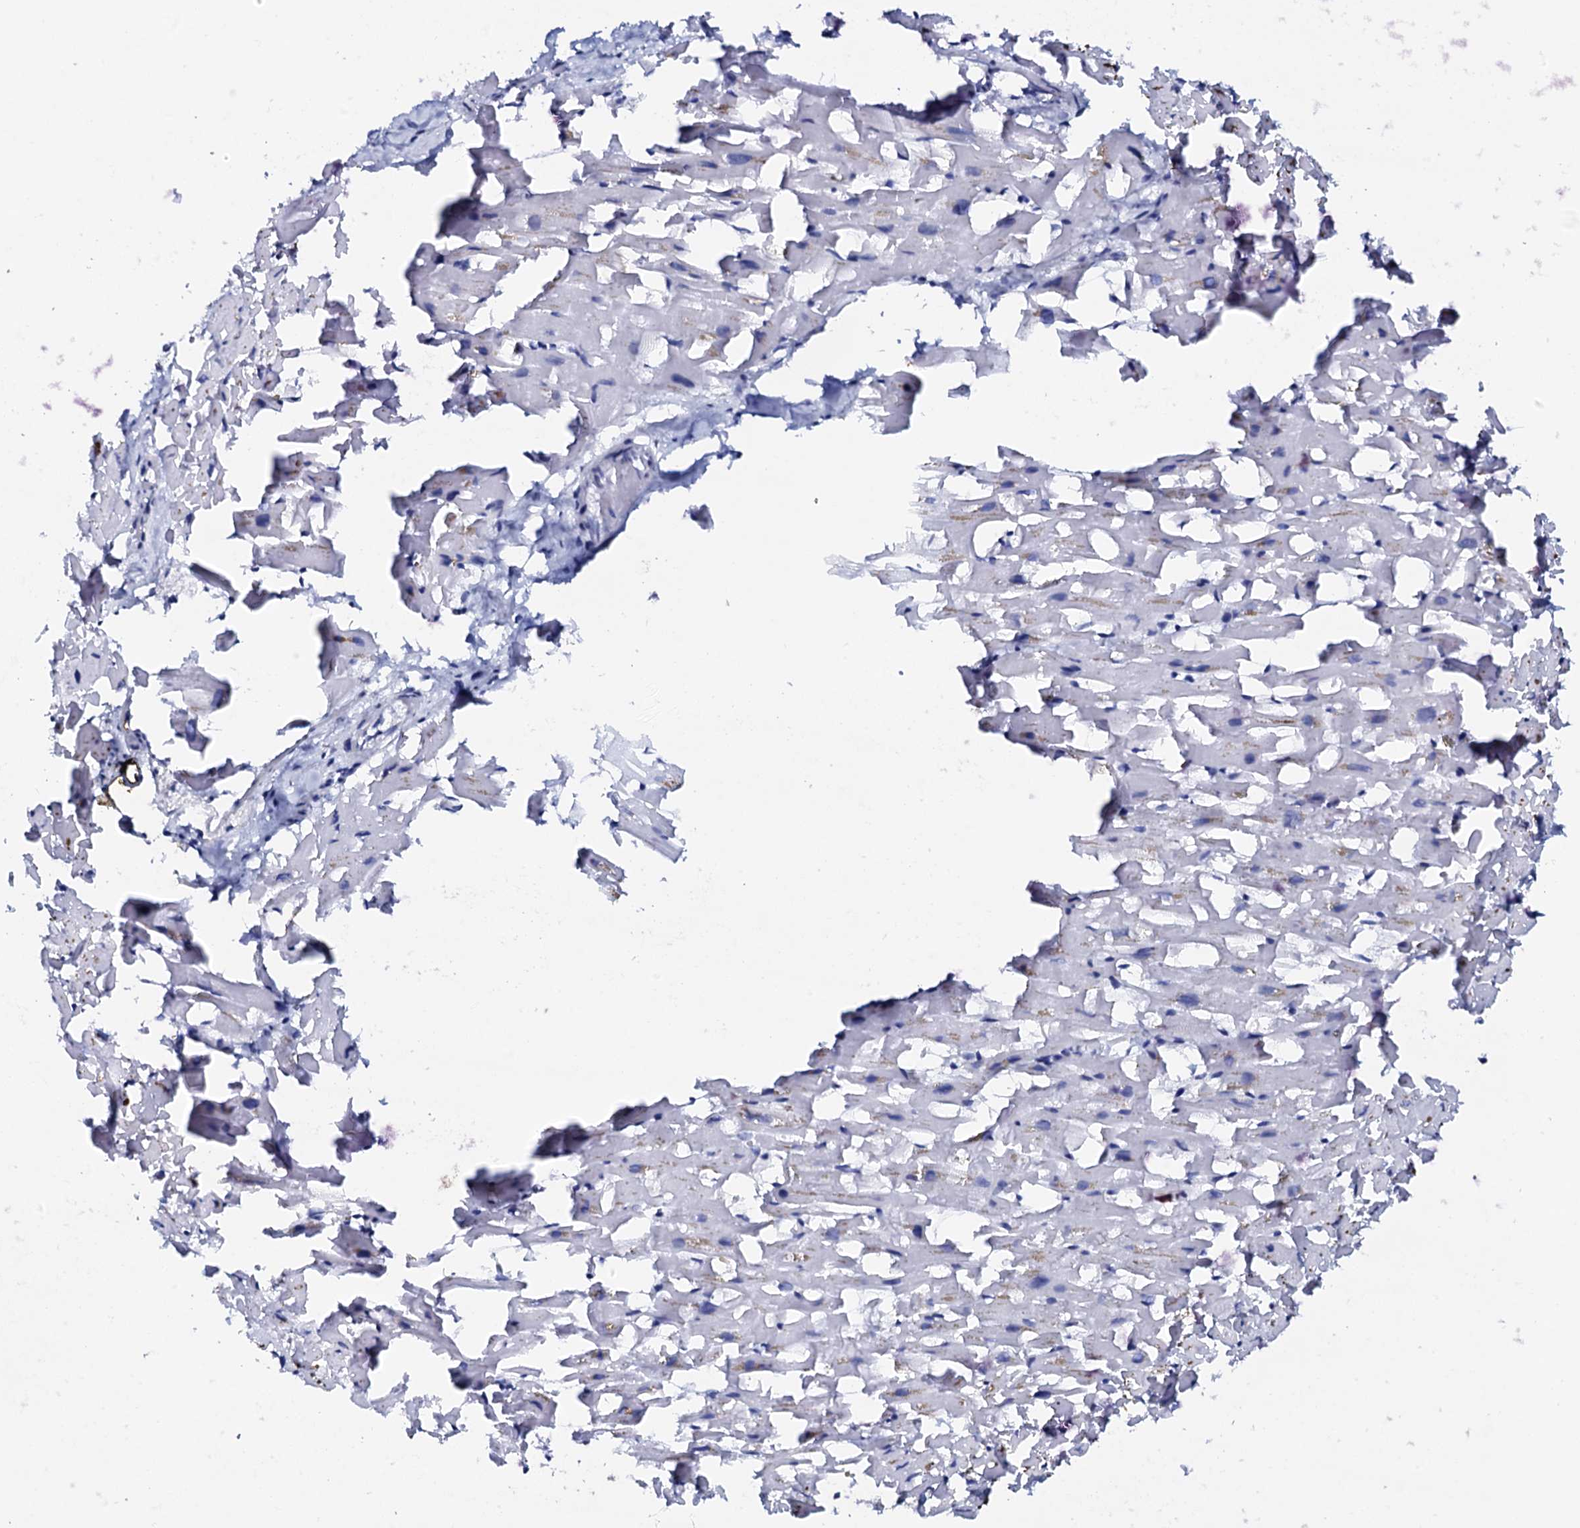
{"staining": {"intensity": "weak", "quantity": "<25%", "location": "cytoplasmic/membranous"}, "tissue": "heart muscle", "cell_type": "Cardiomyocytes", "image_type": "normal", "snomed": [{"axis": "morphology", "description": "Normal tissue, NOS"}, {"axis": "topography", "description": "Heart"}], "caption": "Cardiomyocytes are negative for brown protein staining in normal heart muscle. (DAB (3,3'-diaminobenzidine) immunohistochemistry visualized using brightfield microscopy, high magnification).", "gene": "FBXL16", "patient": {"sex": "female", "age": 64}}